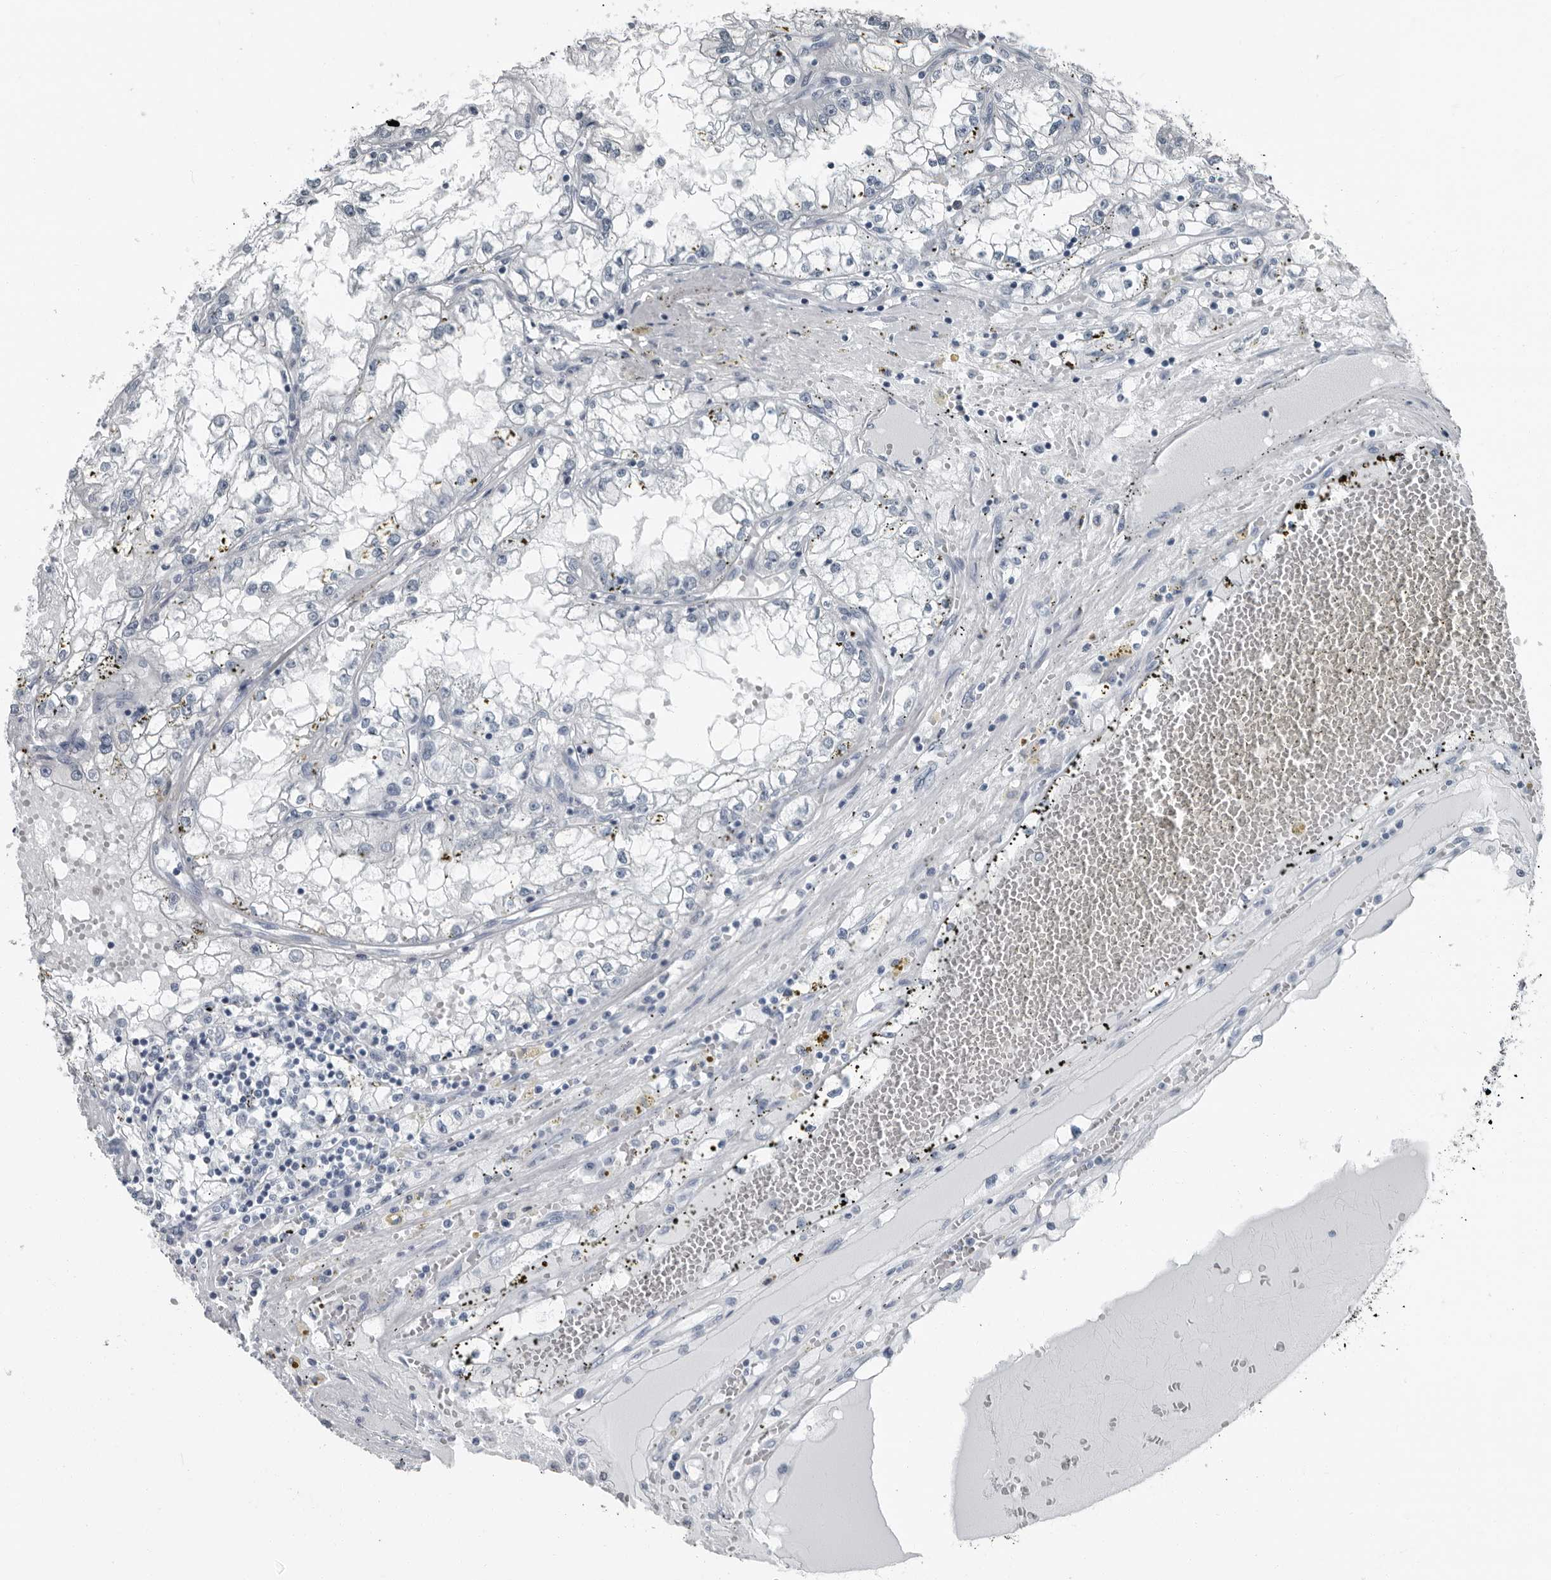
{"staining": {"intensity": "negative", "quantity": "none", "location": "none"}, "tissue": "renal cancer", "cell_type": "Tumor cells", "image_type": "cancer", "snomed": [{"axis": "morphology", "description": "Adenocarcinoma, NOS"}, {"axis": "topography", "description": "Kidney"}], "caption": "DAB immunohistochemical staining of renal adenocarcinoma reveals no significant expression in tumor cells.", "gene": "PRSS1", "patient": {"sex": "male", "age": 56}}